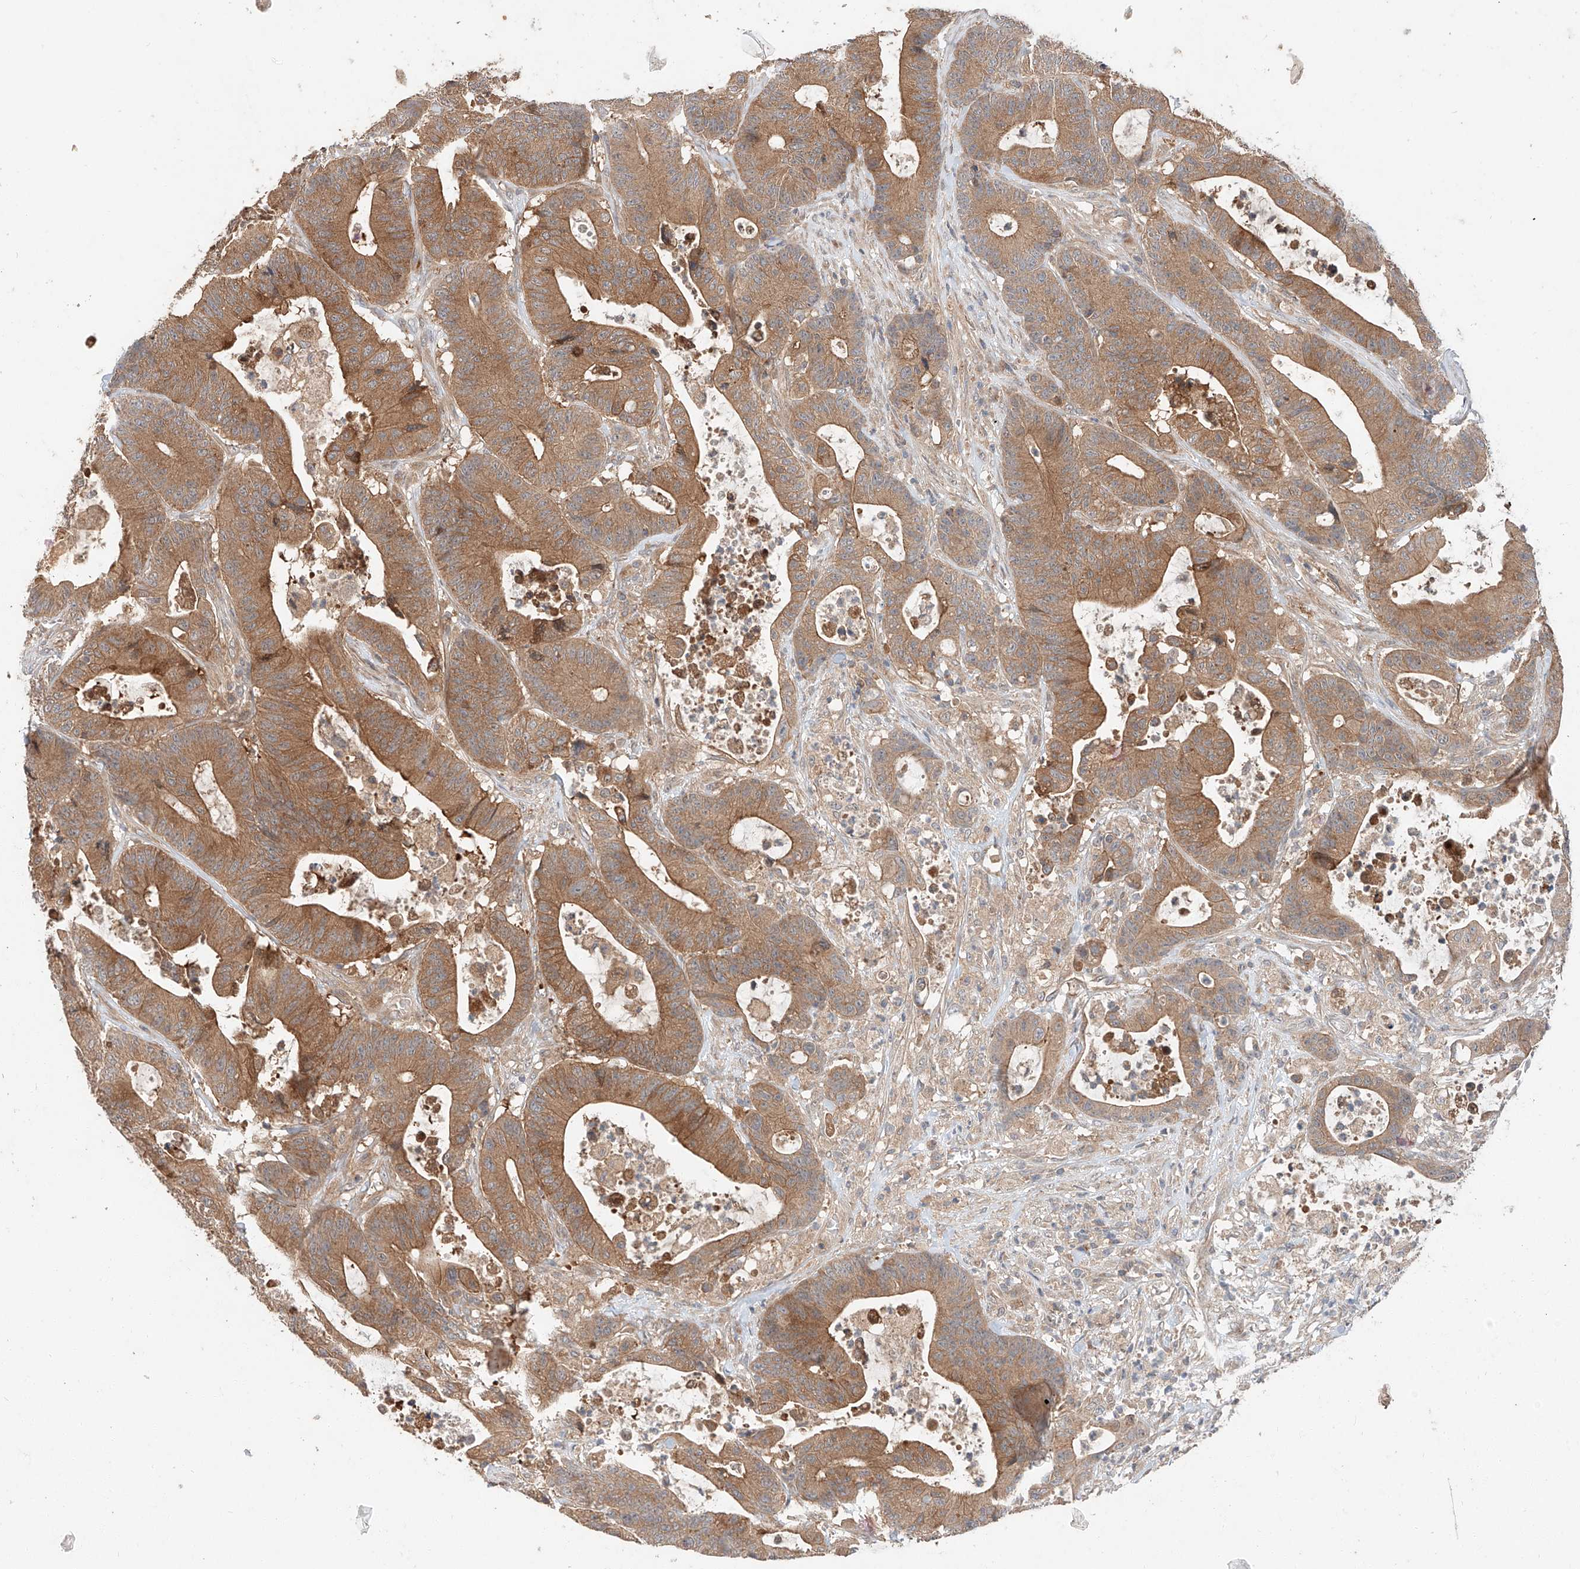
{"staining": {"intensity": "moderate", "quantity": ">75%", "location": "cytoplasmic/membranous"}, "tissue": "colorectal cancer", "cell_type": "Tumor cells", "image_type": "cancer", "snomed": [{"axis": "morphology", "description": "Adenocarcinoma, NOS"}, {"axis": "topography", "description": "Colon"}], "caption": "Colorectal adenocarcinoma stained with a brown dye exhibits moderate cytoplasmic/membranous positive positivity in approximately >75% of tumor cells.", "gene": "XPNPEP1", "patient": {"sex": "female", "age": 84}}